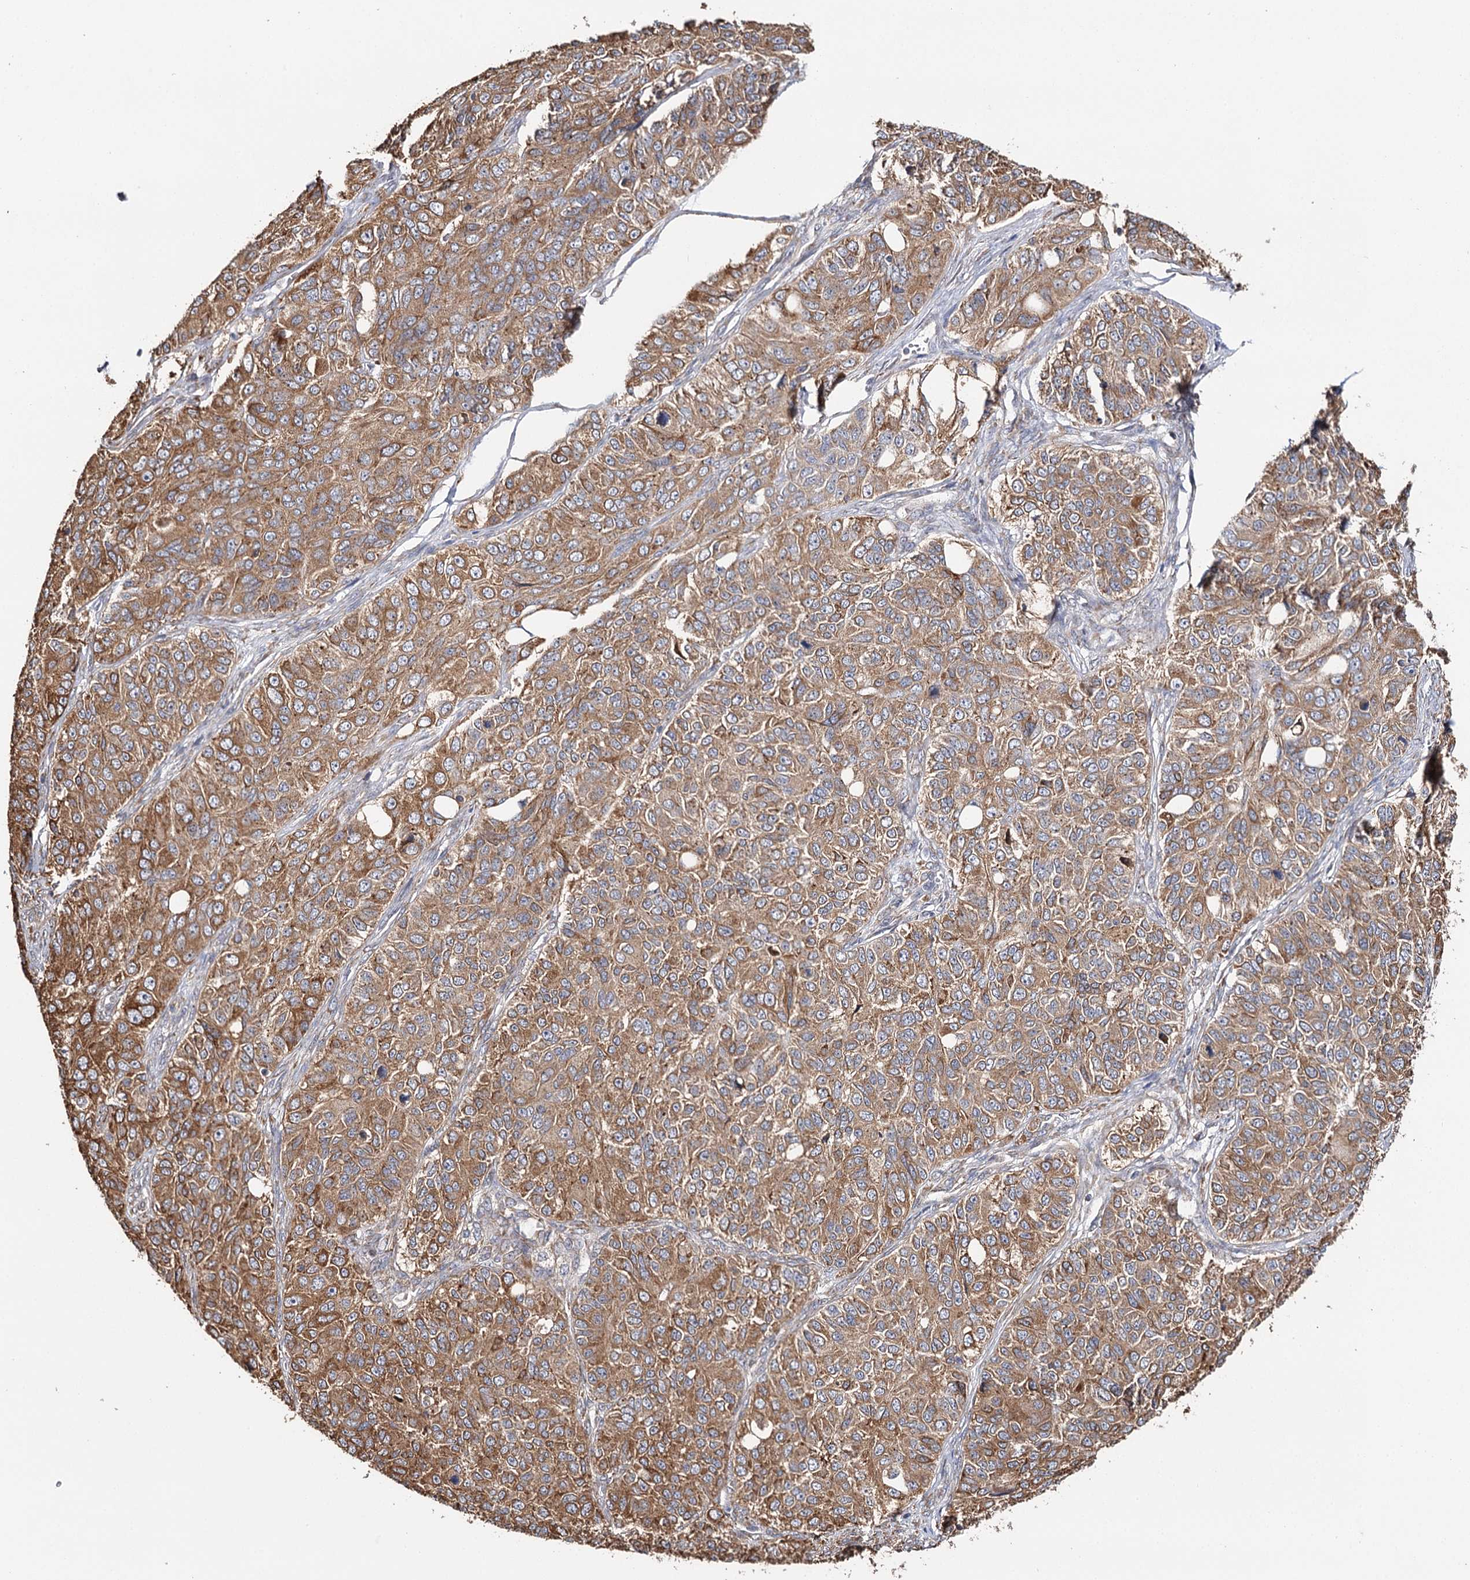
{"staining": {"intensity": "moderate", "quantity": ">75%", "location": "cytoplasmic/membranous"}, "tissue": "ovarian cancer", "cell_type": "Tumor cells", "image_type": "cancer", "snomed": [{"axis": "morphology", "description": "Carcinoma, endometroid"}, {"axis": "topography", "description": "Ovary"}], "caption": "IHC micrograph of ovarian endometroid carcinoma stained for a protein (brown), which displays medium levels of moderate cytoplasmic/membranous expression in approximately >75% of tumor cells.", "gene": "VEGFA", "patient": {"sex": "female", "age": 51}}